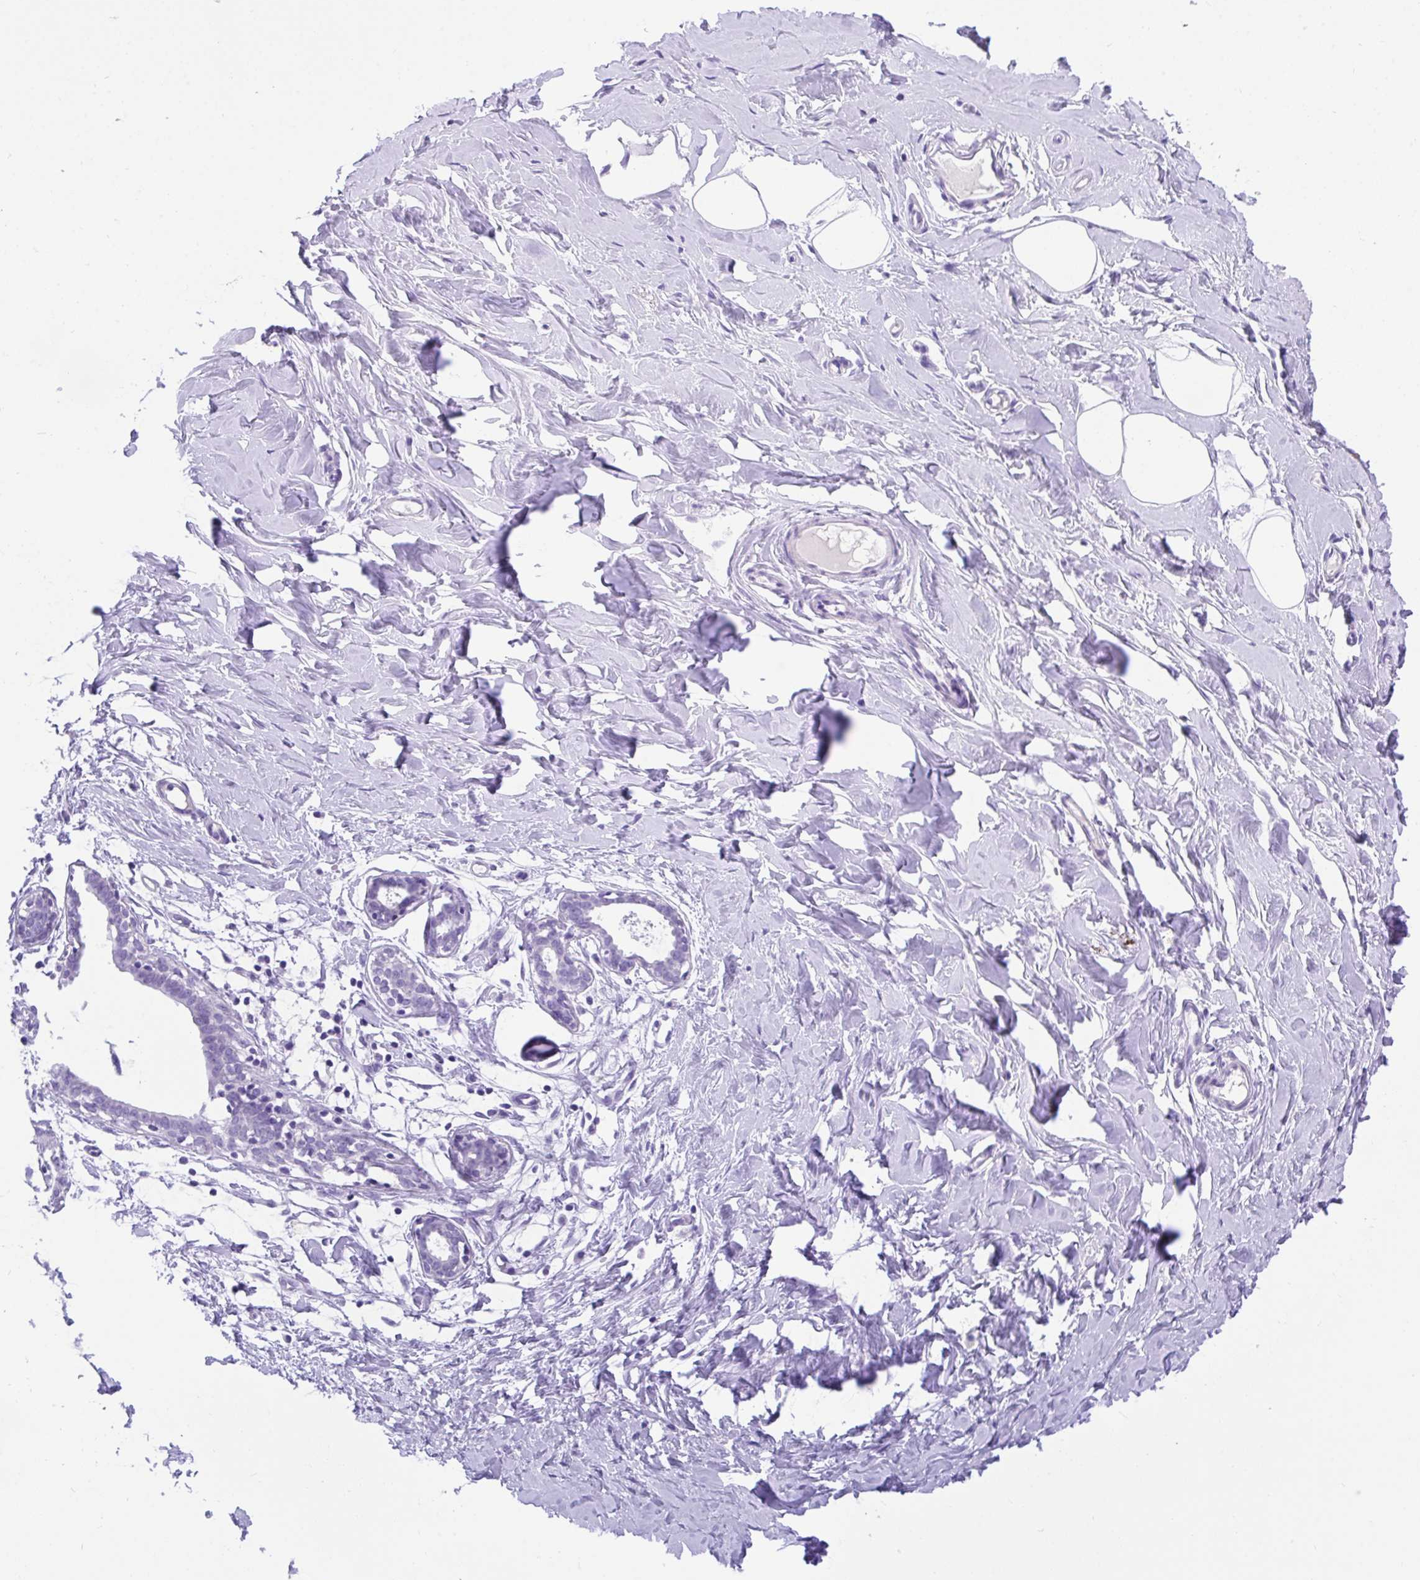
{"staining": {"intensity": "negative", "quantity": "none", "location": "none"}, "tissue": "breast", "cell_type": "Adipocytes", "image_type": "normal", "snomed": [{"axis": "morphology", "description": "Normal tissue, NOS"}, {"axis": "topography", "description": "Breast"}], "caption": "Immunohistochemistry (IHC) micrograph of normal human breast stained for a protein (brown), which reveals no positivity in adipocytes.", "gene": "KCNN4", "patient": {"sex": "female", "age": 27}}